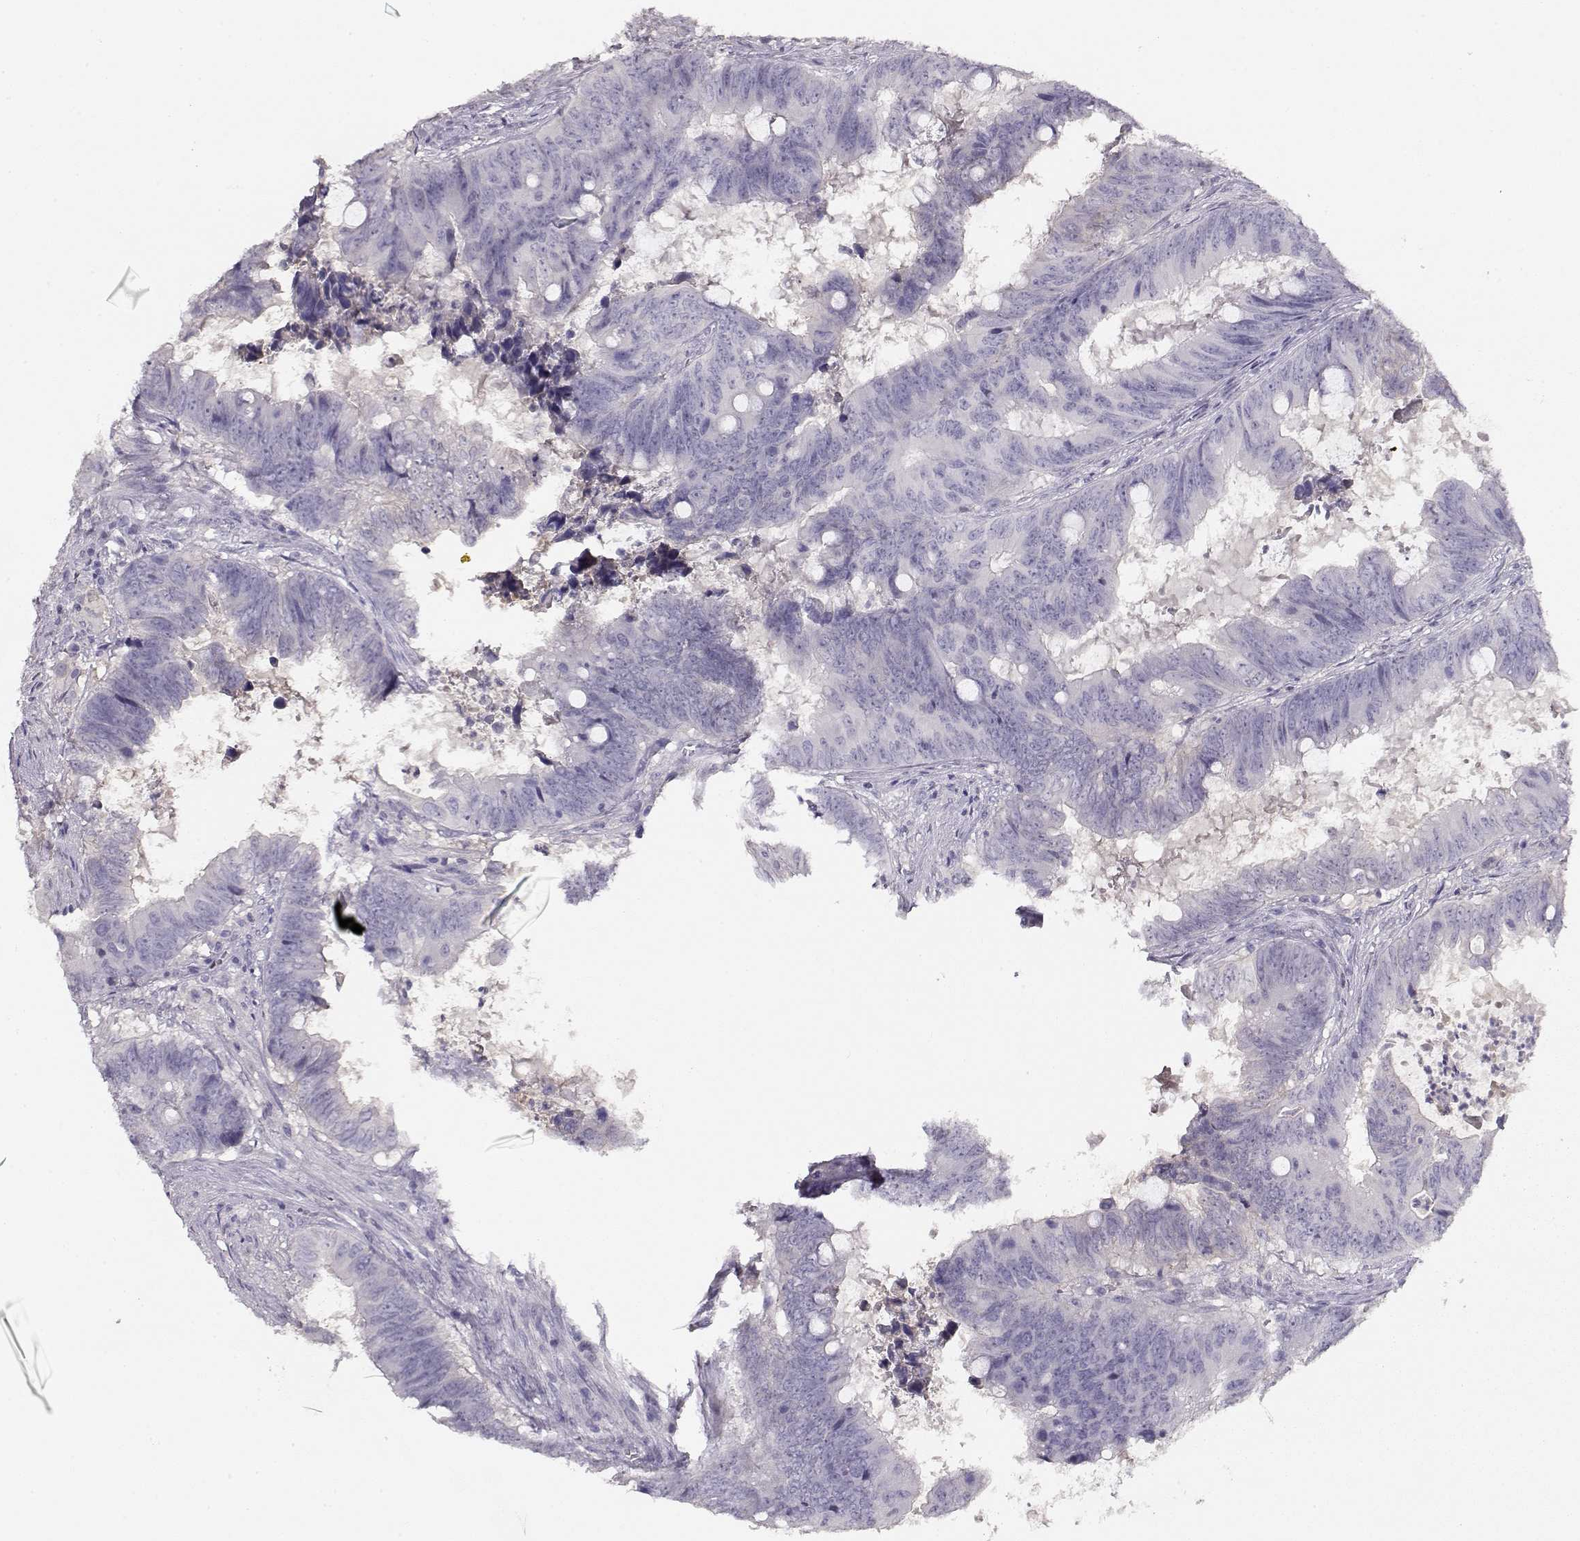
{"staining": {"intensity": "negative", "quantity": "none", "location": "none"}, "tissue": "colorectal cancer", "cell_type": "Tumor cells", "image_type": "cancer", "snomed": [{"axis": "morphology", "description": "Adenocarcinoma, NOS"}, {"axis": "topography", "description": "Colon"}], "caption": "The IHC histopathology image has no significant staining in tumor cells of colorectal adenocarcinoma tissue.", "gene": "NDRG4", "patient": {"sex": "female", "age": 82}}